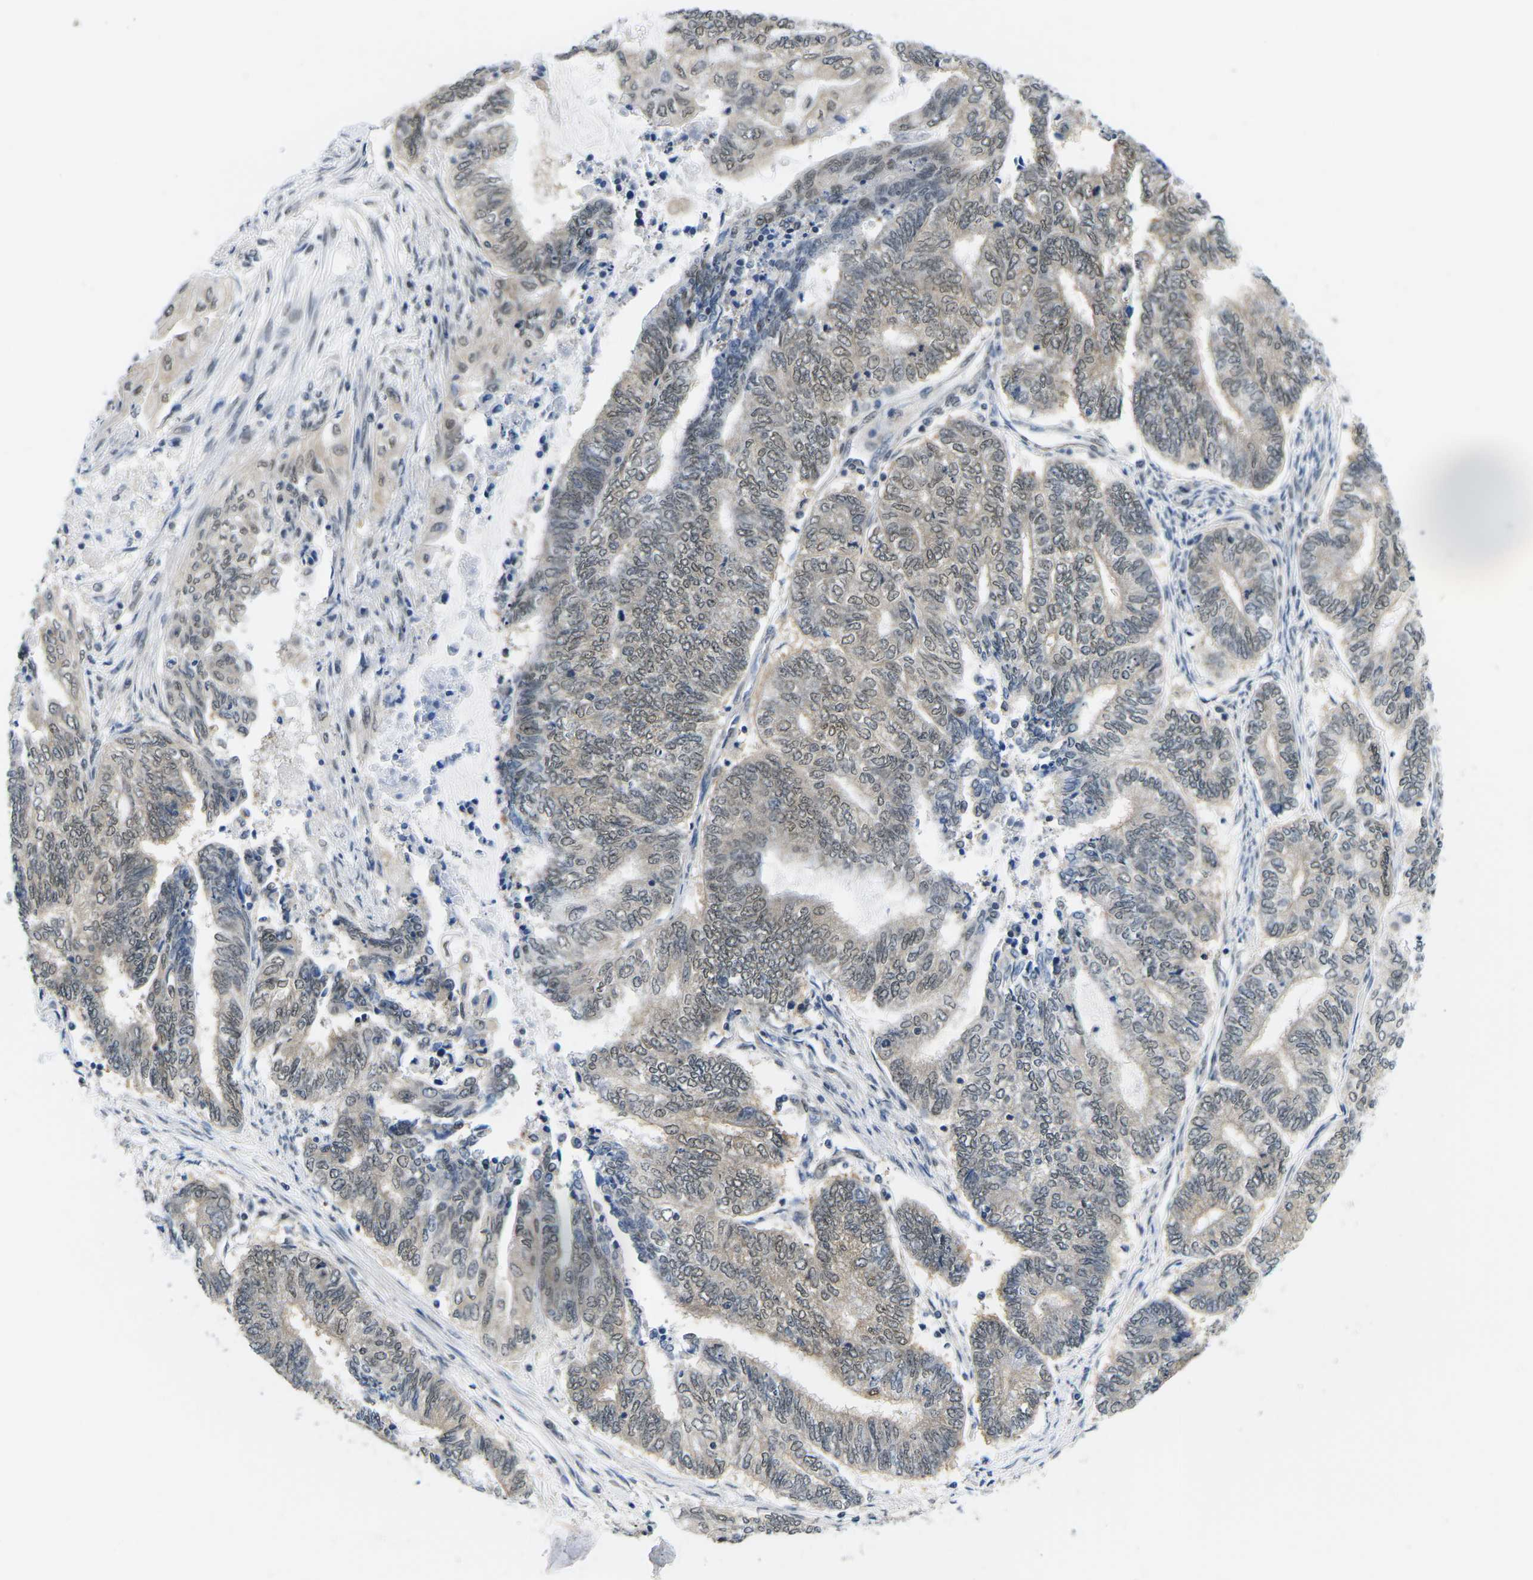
{"staining": {"intensity": "weak", "quantity": ">75%", "location": "cytoplasmic/membranous,nuclear"}, "tissue": "endometrial cancer", "cell_type": "Tumor cells", "image_type": "cancer", "snomed": [{"axis": "morphology", "description": "Adenocarcinoma, NOS"}, {"axis": "topography", "description": "Uterus"}, {"axis": "topography", "description": "Endometrium"}], "caption": "Immunohistochemical staining of human adenocarcinoma (endometrial) reveals weak cytoplasmic/membranous and nuclear protein expression in approximately >75% of tumor cells.", "gene": "UBA7", "patient": {"sex": "female", "age": 70}}